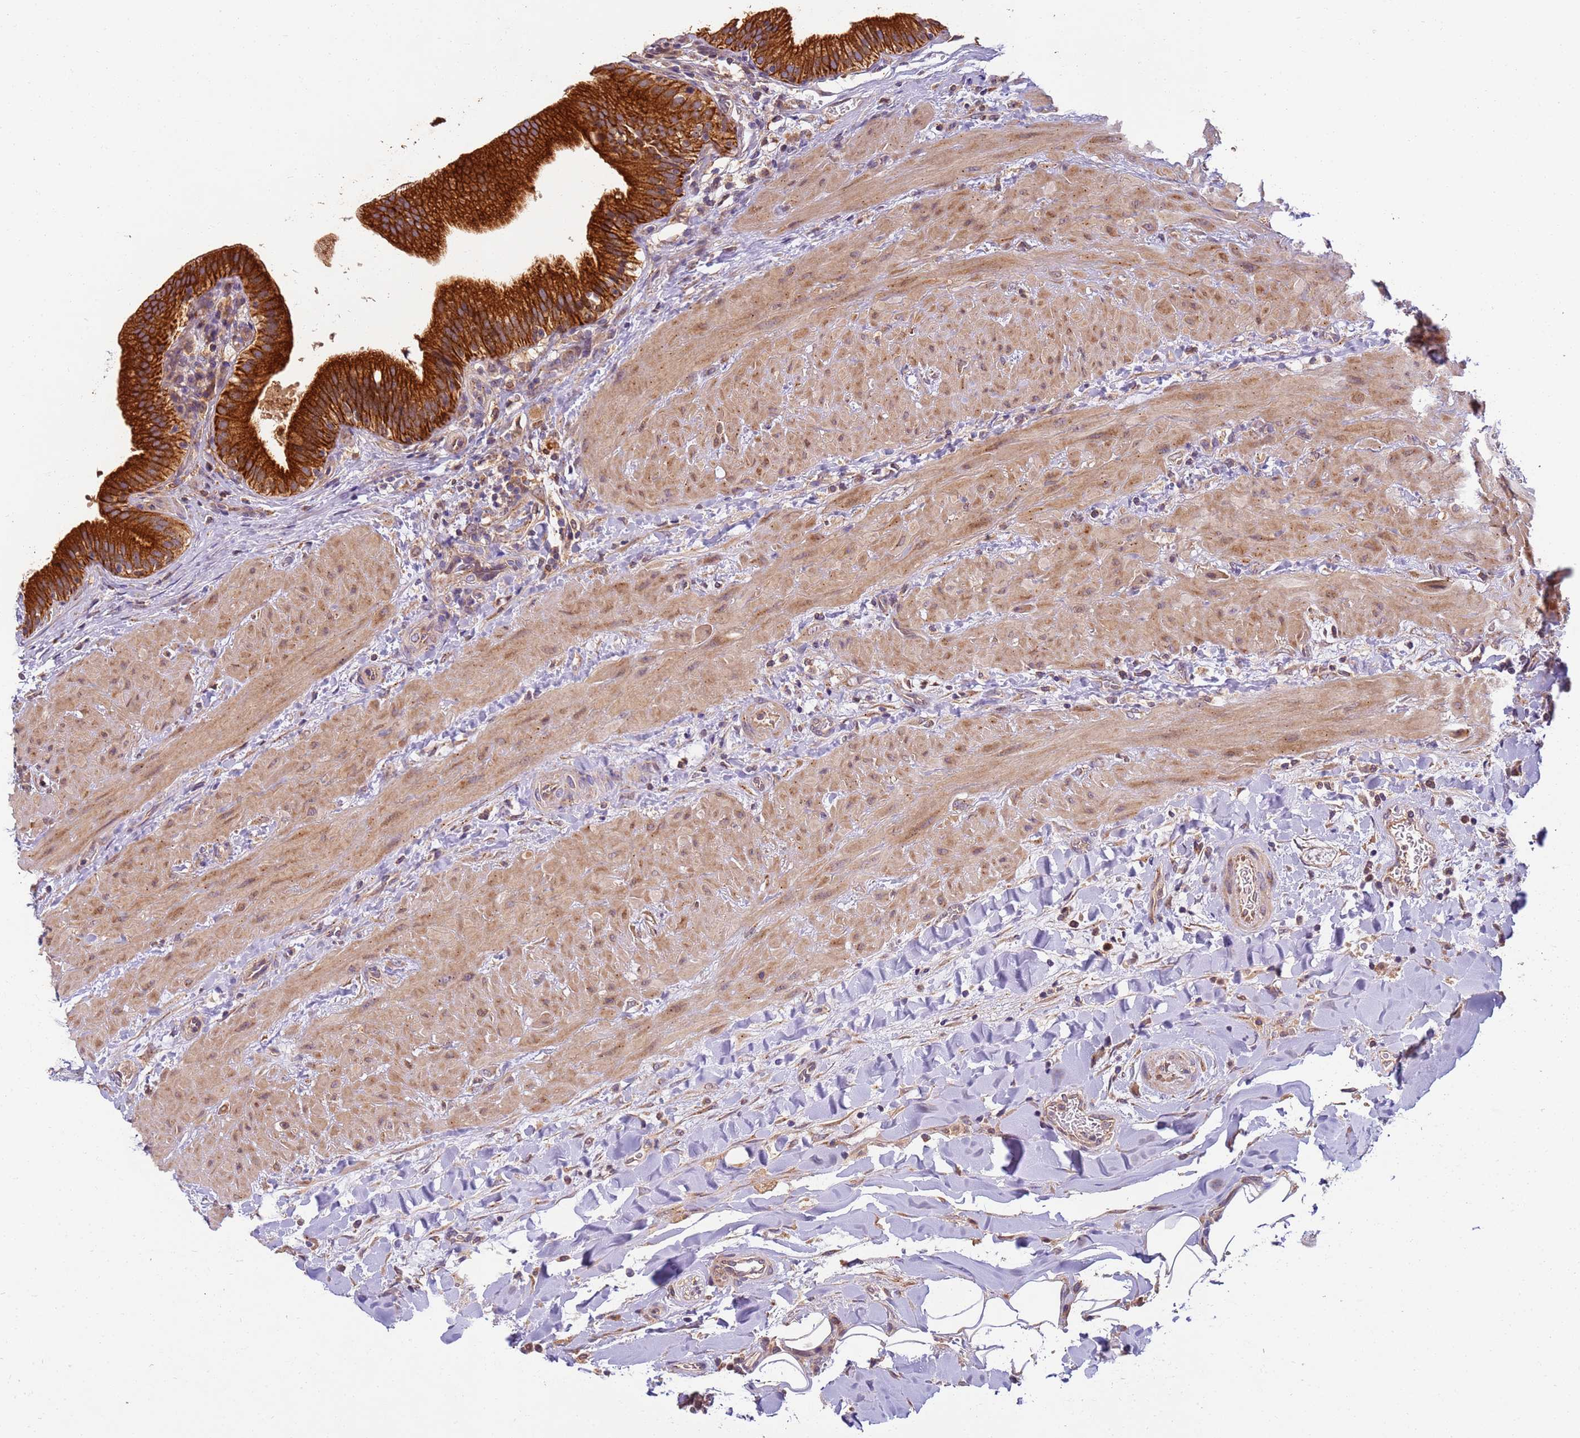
{"staining": {"intensity": "strong", "quantity": ">75%", "location": "cytoplasmic/membranous"}, "tissue": "gallbladder", "cell_type": "Glandular cells", "image_type": "normal", "snomed": [{"axis": "morphology", "description": "Normal tissue, NOS"}, {"axis": "topography", "description": "Gallbladder"}], "caption": "Unremarkable gallbladder displays strong cytoplasmic/membranous positivity in about >75% of glandular cells.", "gene": "TIGAR", "patient": {"sex": "male", "age": 24}}